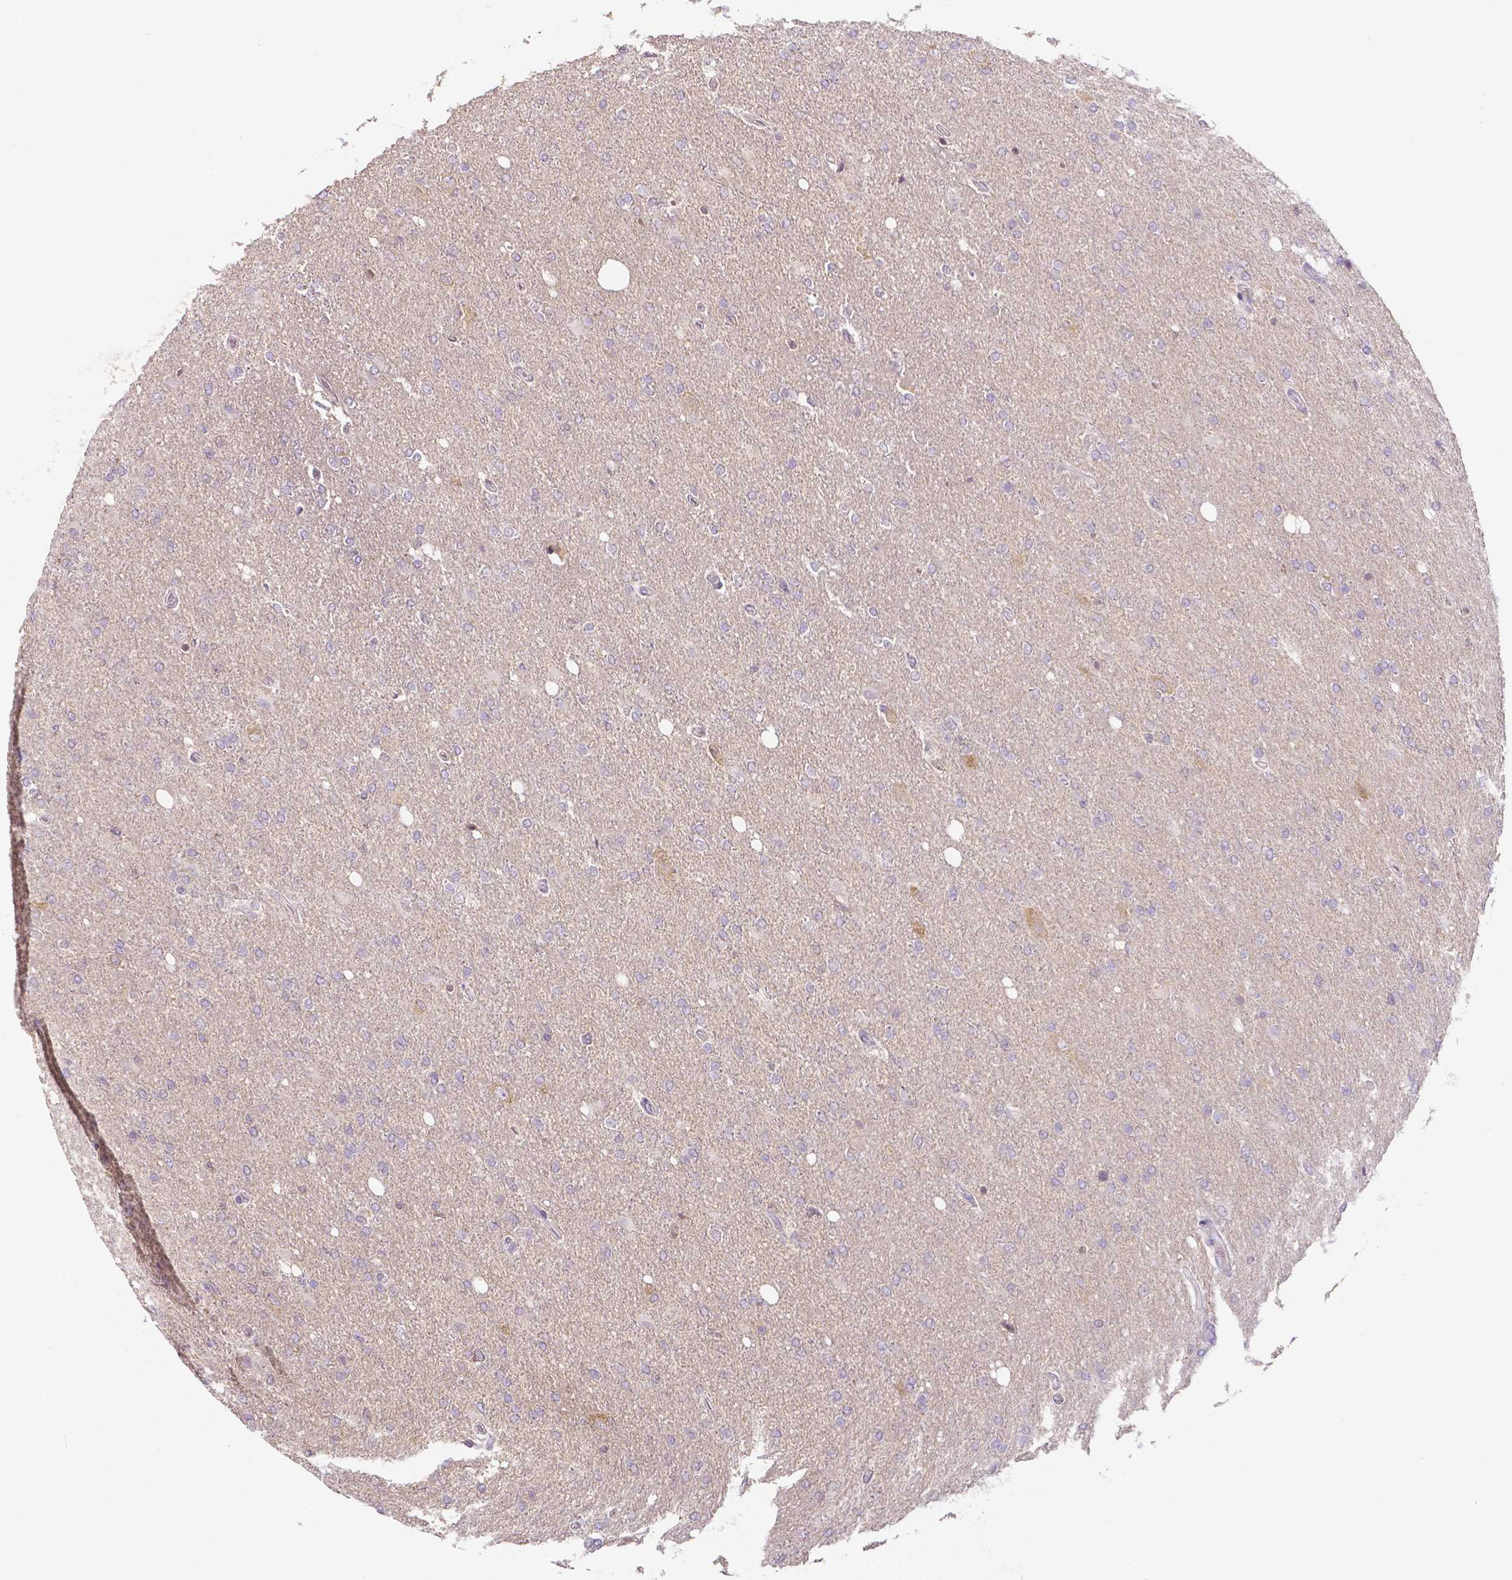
{"staining": {"intensity": "negative", "quantity": "none", "location": "none"}, "tissue": "glioma", "cell_type": "Tumor cells", "image_type": "cancer", "snomed": [{"axis": "morphology", "description": "Glioma, malignant, High grade"}, {"axis": "topography", "description": "Cerebral cortex"}], "caption": "There is no significant positivity in tumor cells of high-grade glioma (malignant). (DAB (3,3'-diaminobenzidine) IHC with hematoxylin counter stain).", "gene": "CRMP1", "patient": {"sex": "male", "age": 70}}